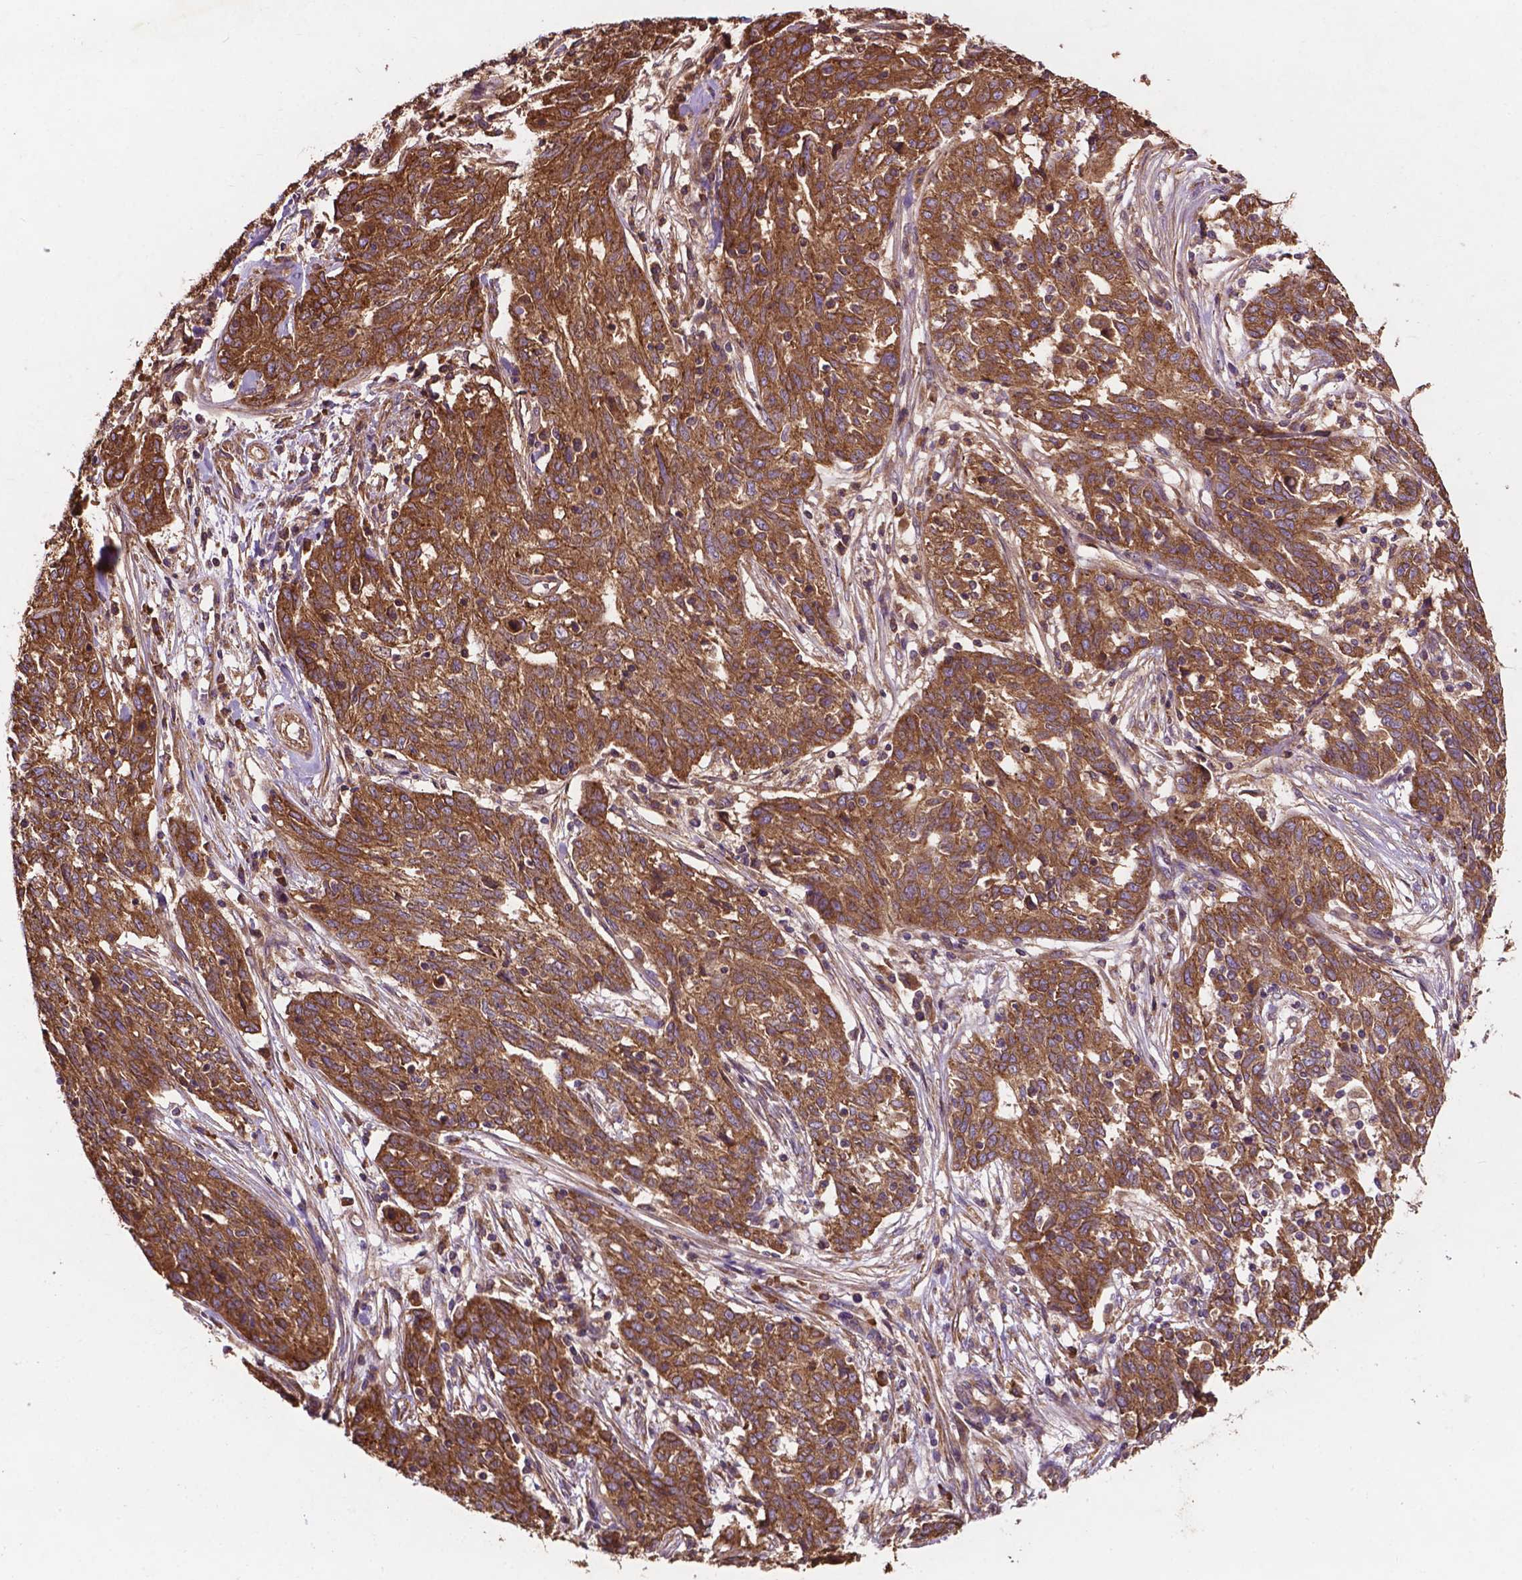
{"staining": {"intensity": "moderate", "quantity": ">75%", "location": "cytoplasmic/membranous"}, "tissue": "ovarian cancer", "cell_type": "Tumor cells", "image_type": "cancer", "snomed": [{"axis": "morphology", "description": "Cystadenocarcinoma, serous, NOS"}, {"axis": "topography", "description": "Ovary"}], "caption": "This histopathology image displays ovarian serous cystadenocarcinoma stained with IHC to label a protein in brown. The cytoplasmic/membranous of tumor cells show moderate positivity for the protein. Nuclei are counter-stained blue.", "gene": "CCDC71L", "patient": {"sex": "female", "age": 67}}